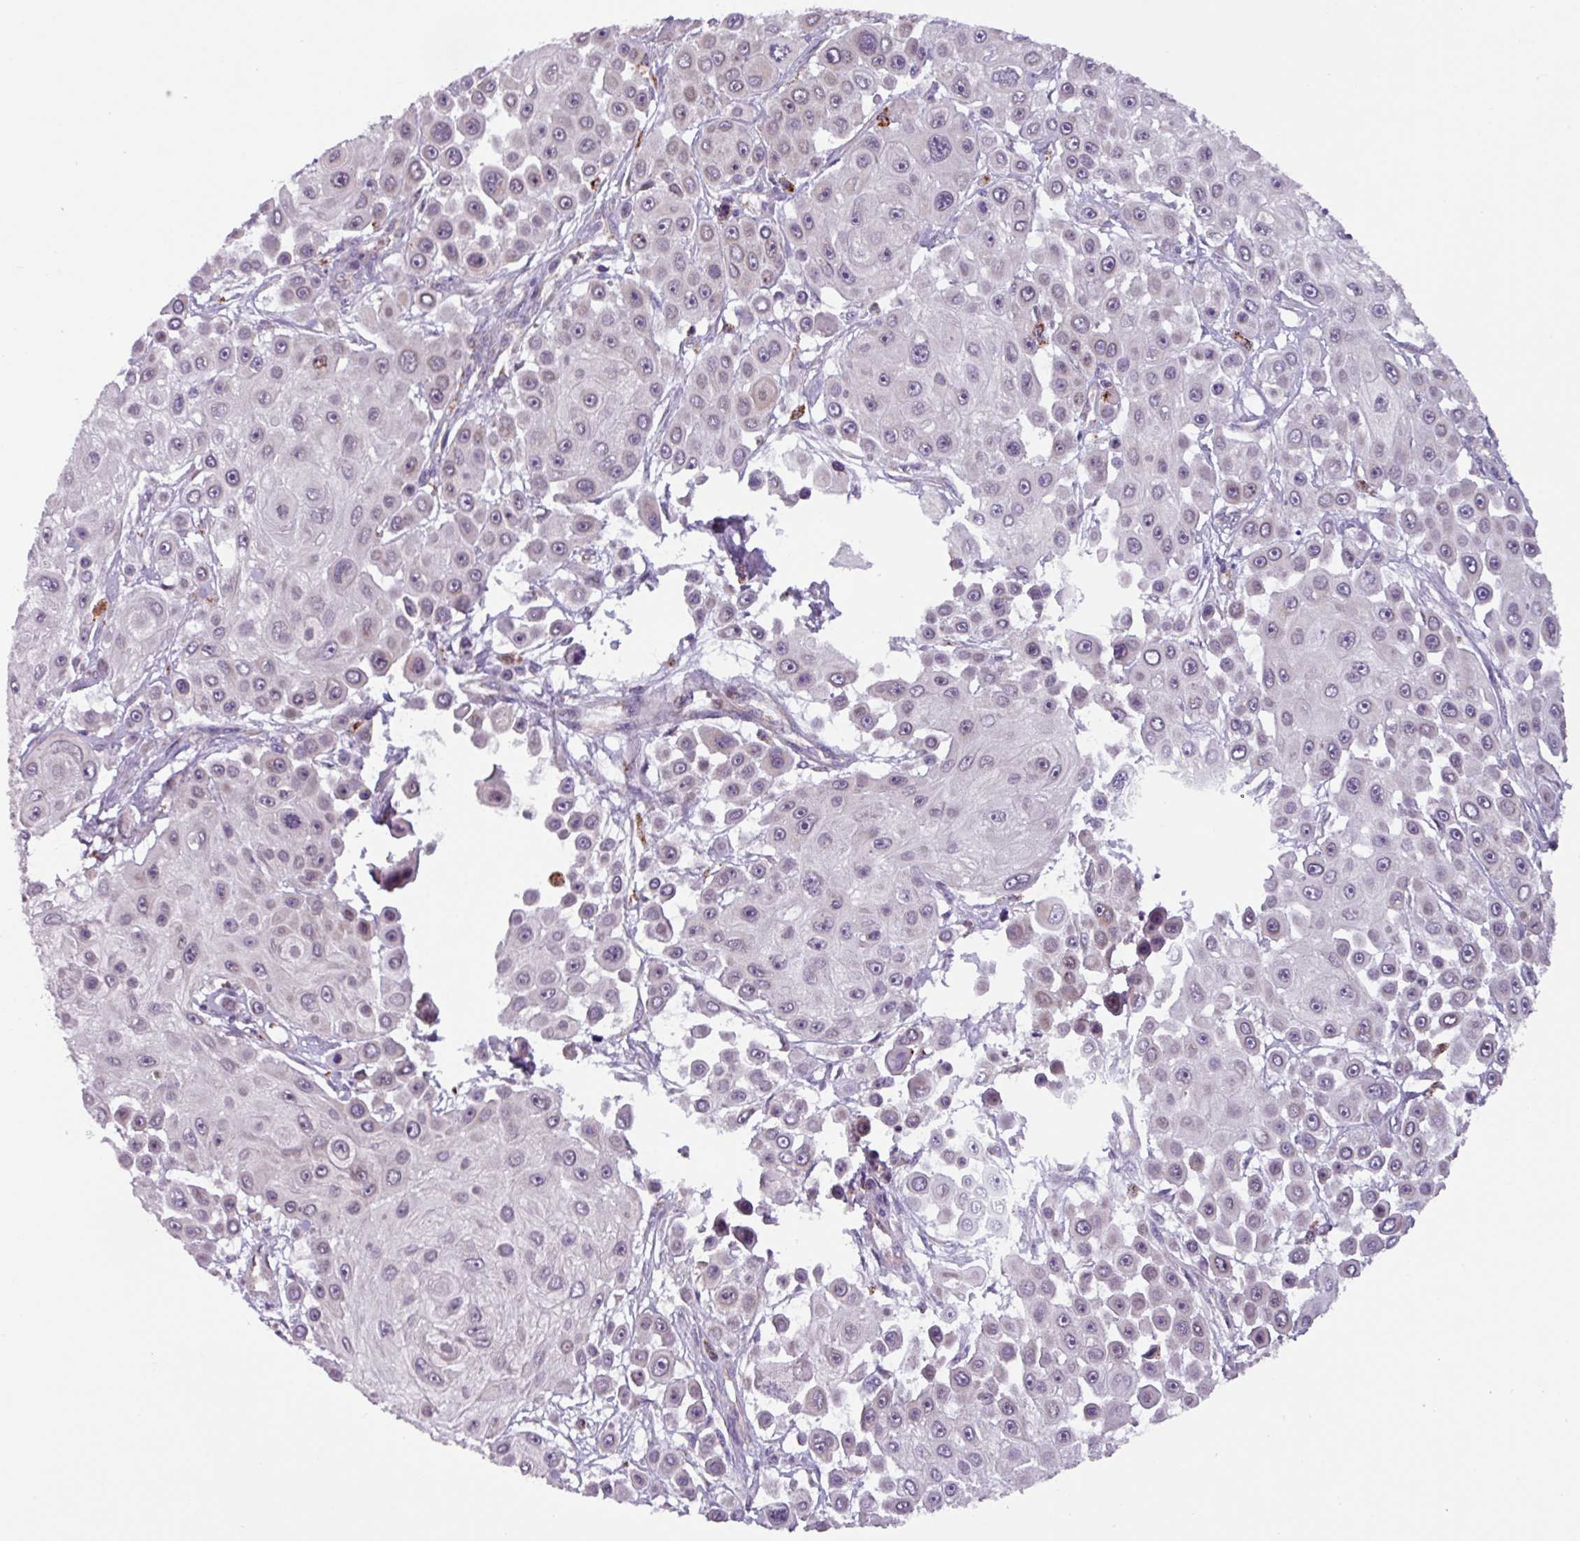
{"staining": {"intensity": "negative", "quantity": "none", "location": "none"}, "tissue": "skin cancer", "cell_type": "Tumor cells", "image_type": "cancer", "snomed": [{"axis": "morphology", "description": "Squamous cell carcinoma, NOS"}, {"axis": "topography", "description": "Skin"}], "caption": "This is an IHC photomicrograph of skin cancer. There is no expression in tumor cells.", "gene": "AKIRIN1", "patient": {"sex": "male", "age": 67}}